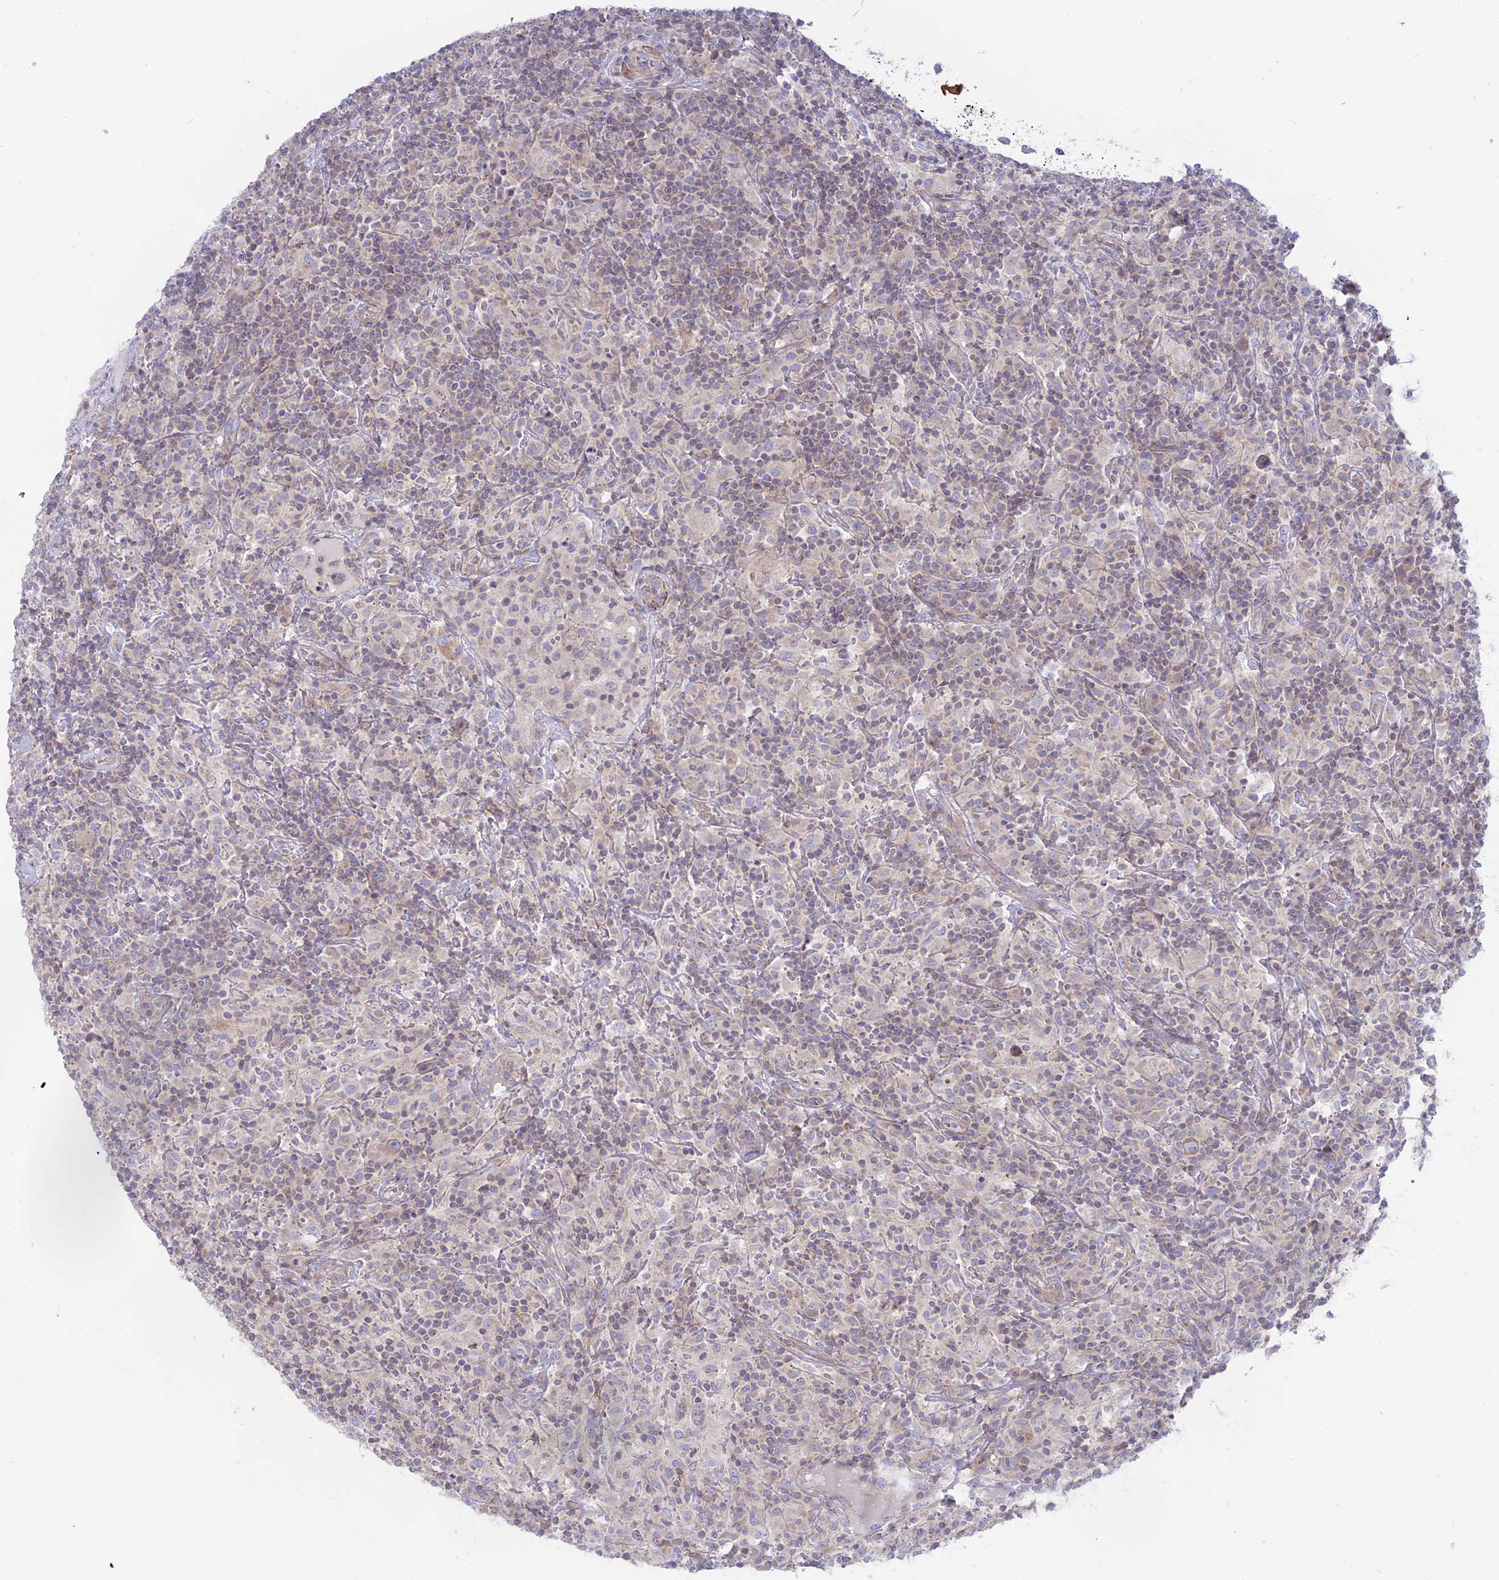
{"staining": {"intensity": "negative", "quantity": "none", "location": "none"}, "tissue": "lymphoma", "cell_type": "Tumor cells", "image_type": "cancer", "snomed": [{"axis": "morphology", "description": "Hodgkin's disease, NOS"}, {"axis": "topography", "description": "Lymph node"}], "caption": "Human lymphoma stained for a protein using immunohistochemistry displays no expression in tumor cells.", "gene": "MYO5B", "patient": {"sex": "male", "age": 70}}